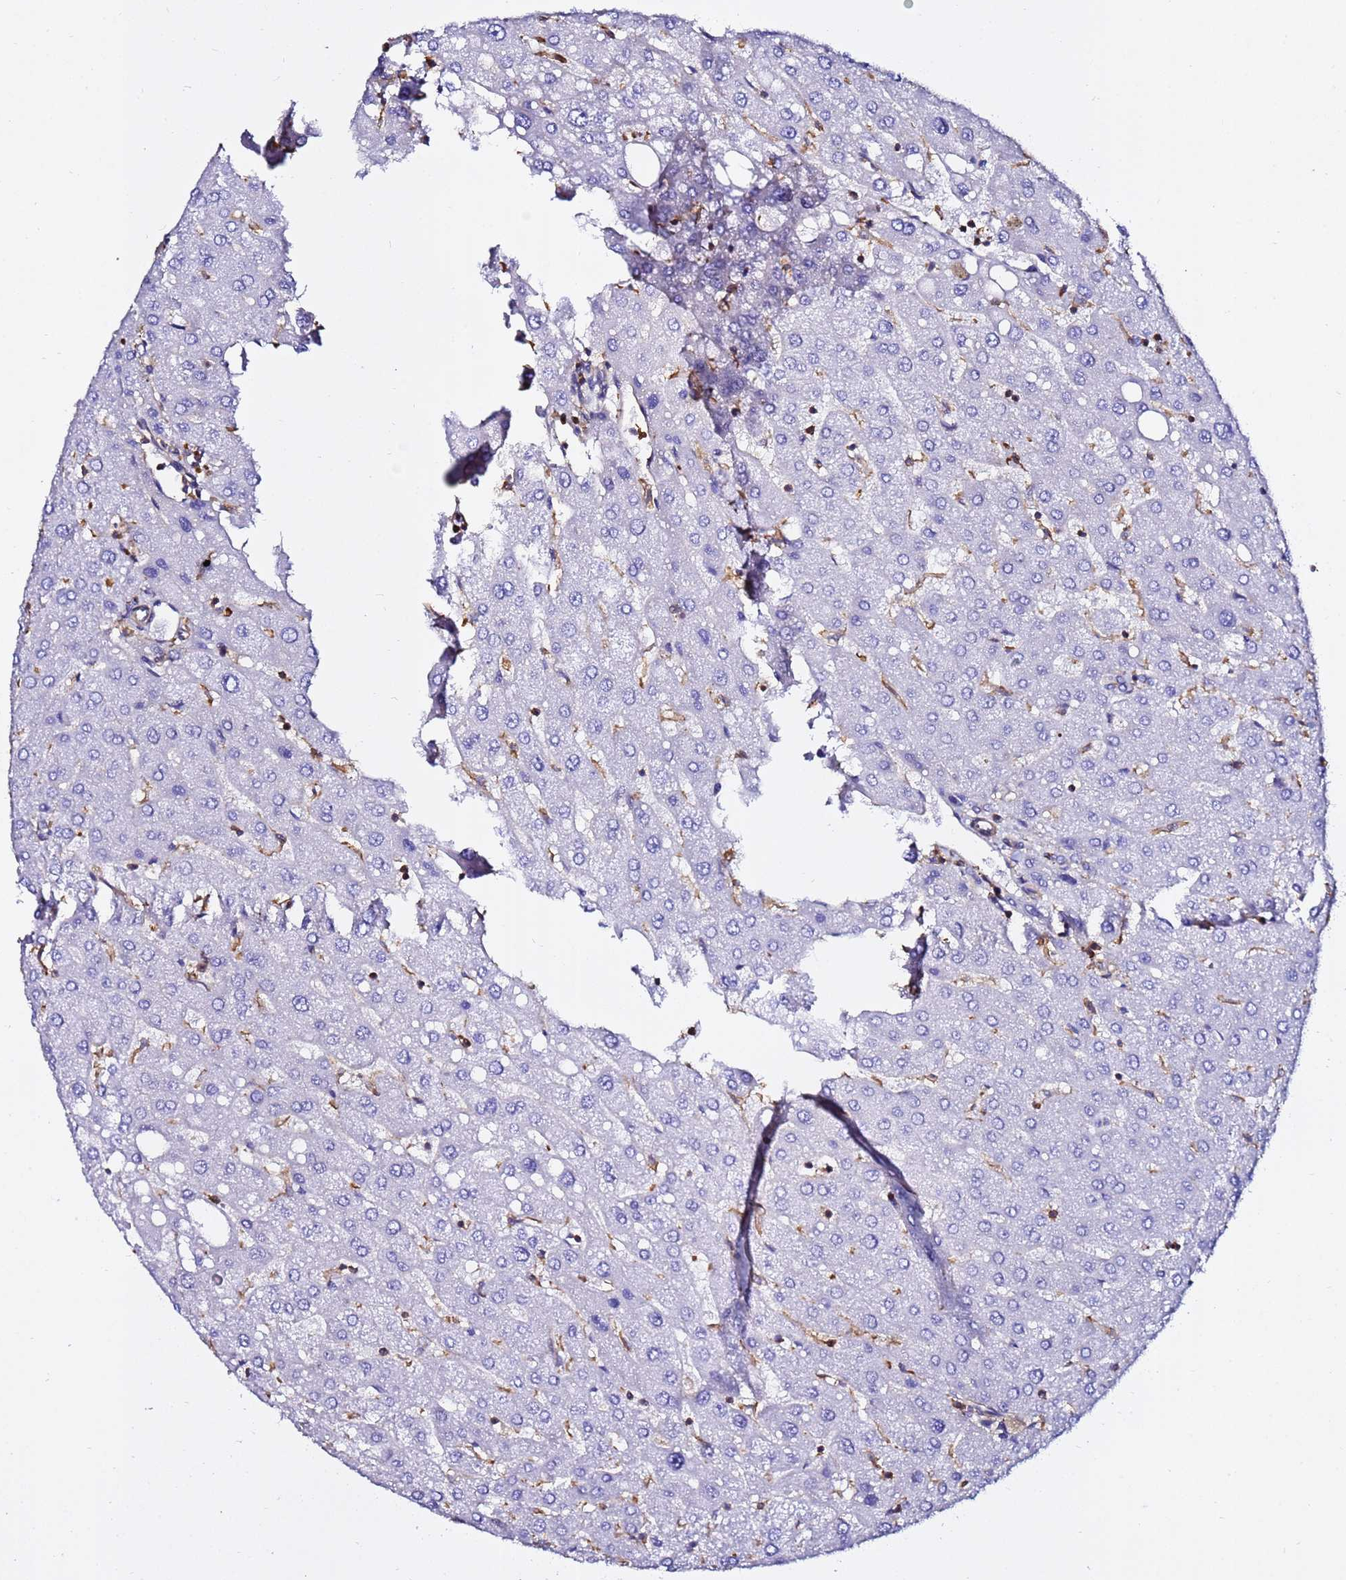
{"staining": {"intensity": "negative", "quantity": "none", "location": "none"}, "tissue": "liver", "cell_type": "Cholangiocytes", "image_type": "normal", "snomed": [{"axis": "morphology", "description": "Normal tissue, NOS"}, {"axis": "topography", "description": "Liver"}], "caption": "A high-resolution image shows immunohistochemistry (IHC) staining of unremarkable liver, which exhibits no significant expression in cholangiocytes. Brightfield microscopy of immunohistochemistry stained with DAB (3,3'-diaminobenzidine) (brown) and hematoxylin (blue), captured at high magnification.", "gene": "ACTA1", "patient": {"sex": "male", "age": 67}}